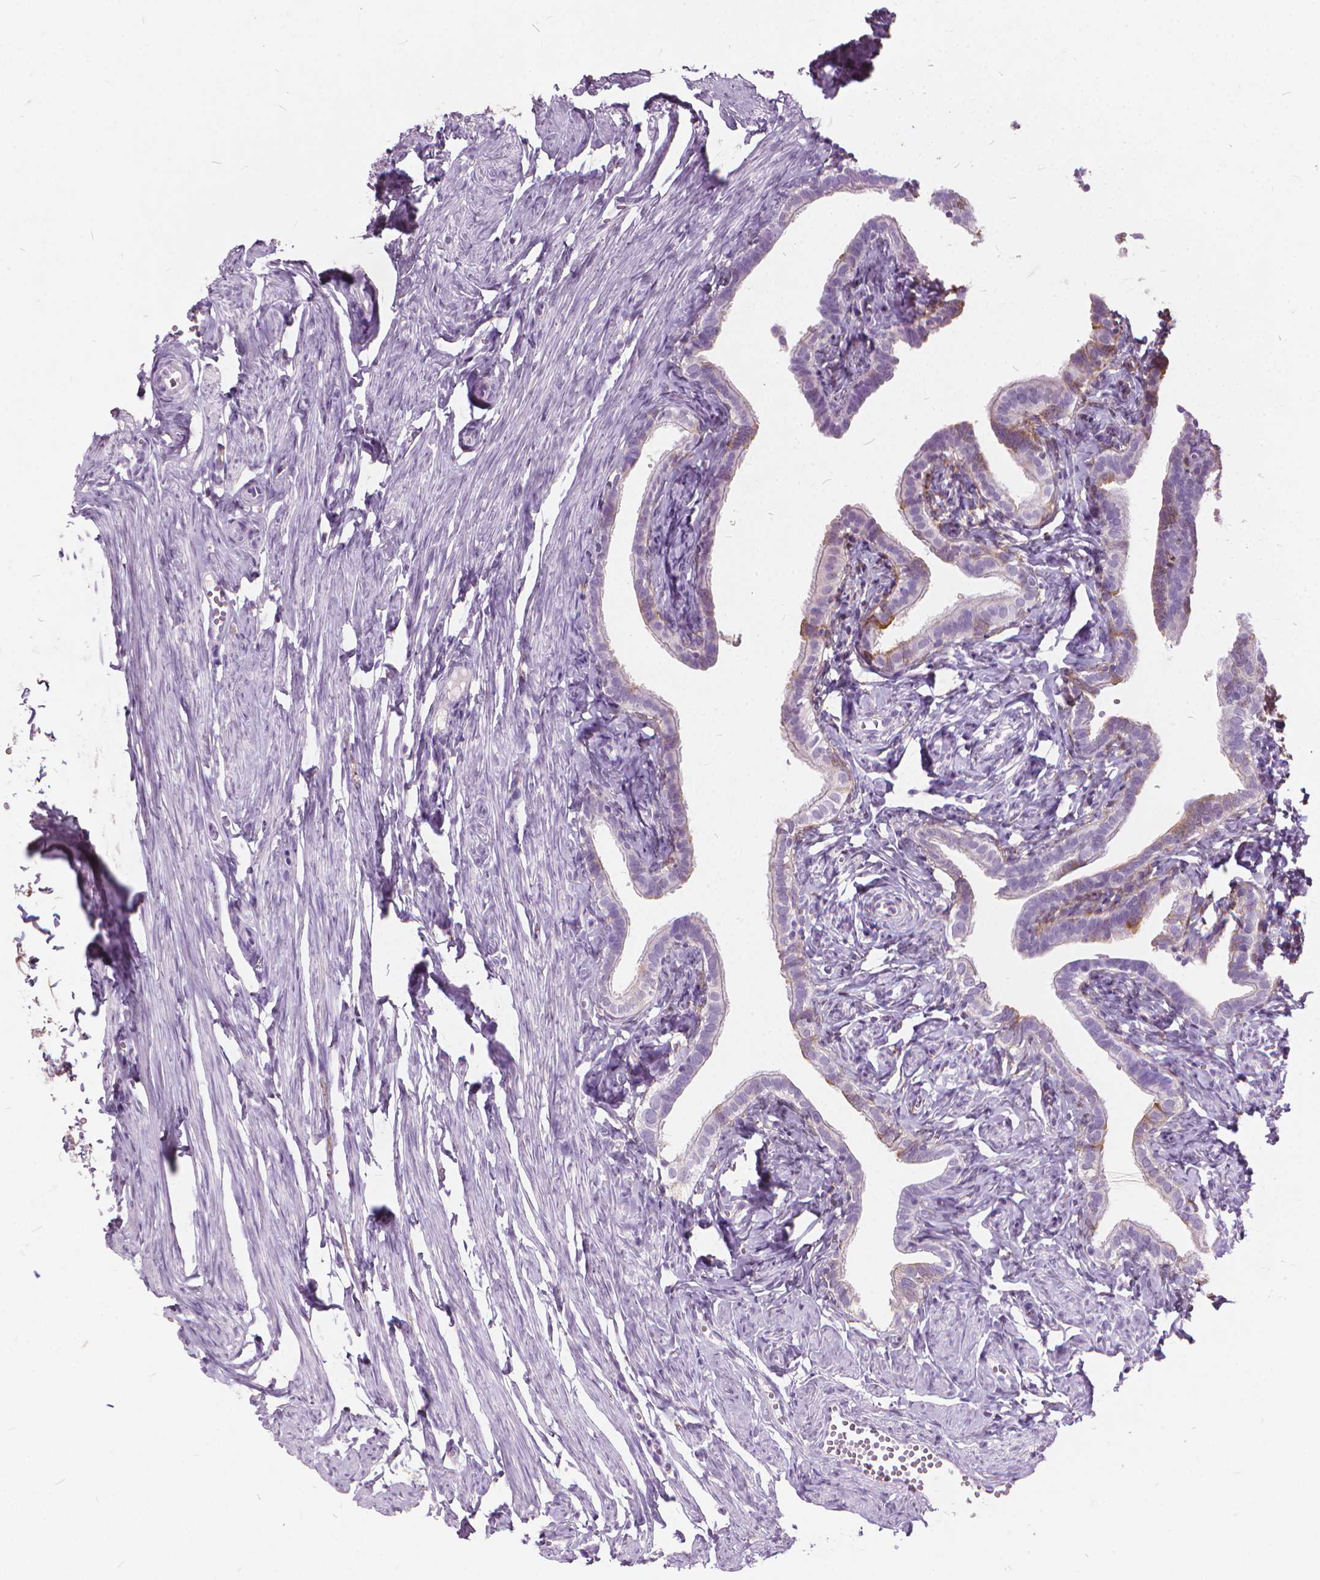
{"staining": {"intensity": "negative", "quantity": "none", "location": "none"}, "tissue": "fallopian tube", "cell_type": "Glandular cells", "image_type": "normal", "snomed": [{"axis": "morphology", "description": "Normal tissue, NOS"}, {"axis": "topography", "description": "Fallopian tube"}], "caption": "High power microscopy micrograph of an IHC image of benign fallopian tube, revealing no significant positivity in glandular cells.", "gene": "DNM1", "patient": {"sex": "female", "age": 41}}